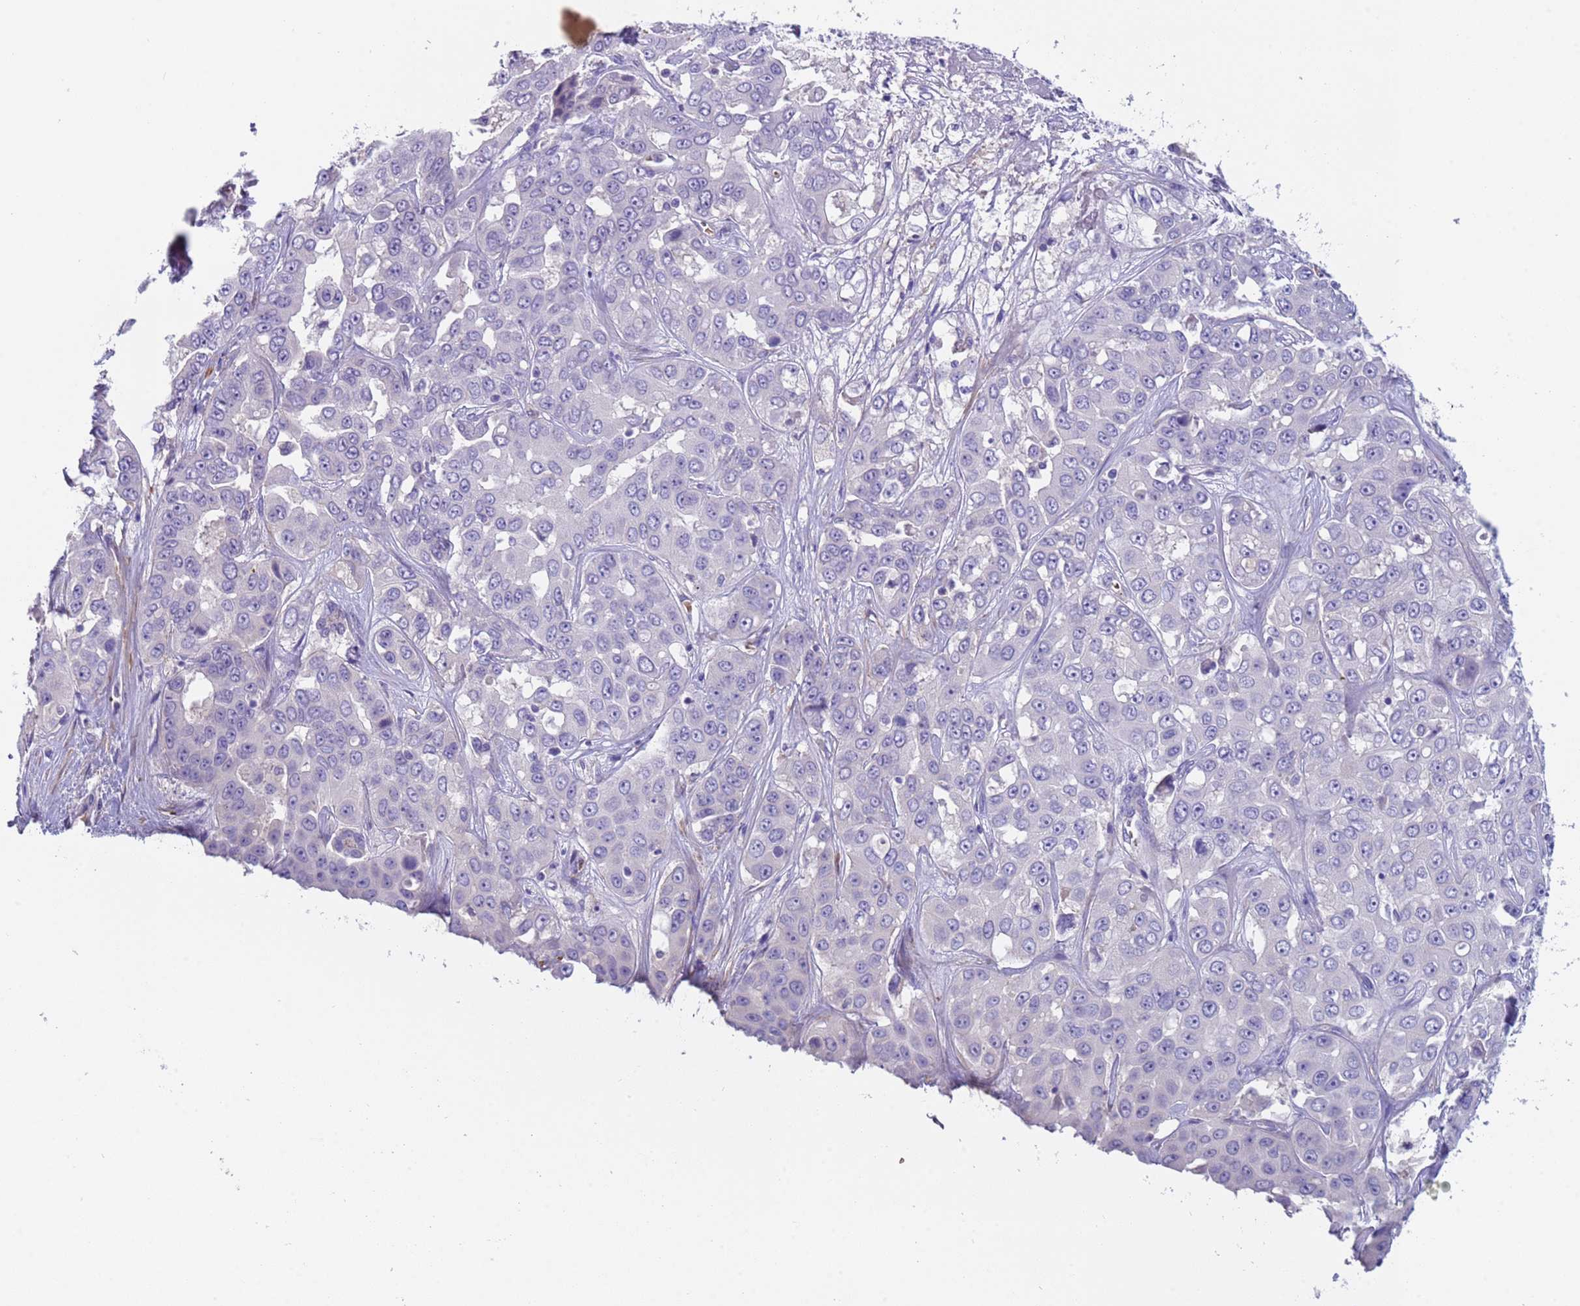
{"staining": {"intensity": "negative", "quantity": "none", "location": "none"}, "tissue": "liver cancer", "cell_type": "Tumor cells", "image_type": "cancer", "snomed": [{"axis": "morphology", "description": "Cholangiocarcinoma"}, {"axis": "topography", "description": "Liver"}], "caption": "Immunohistochemical staining of human liver cancer (cholangiocarcinoma) displays no significant positivity in tumor cells.", "gene": "KBTBD3", "patient": {"sex": "female", "age": 52}}